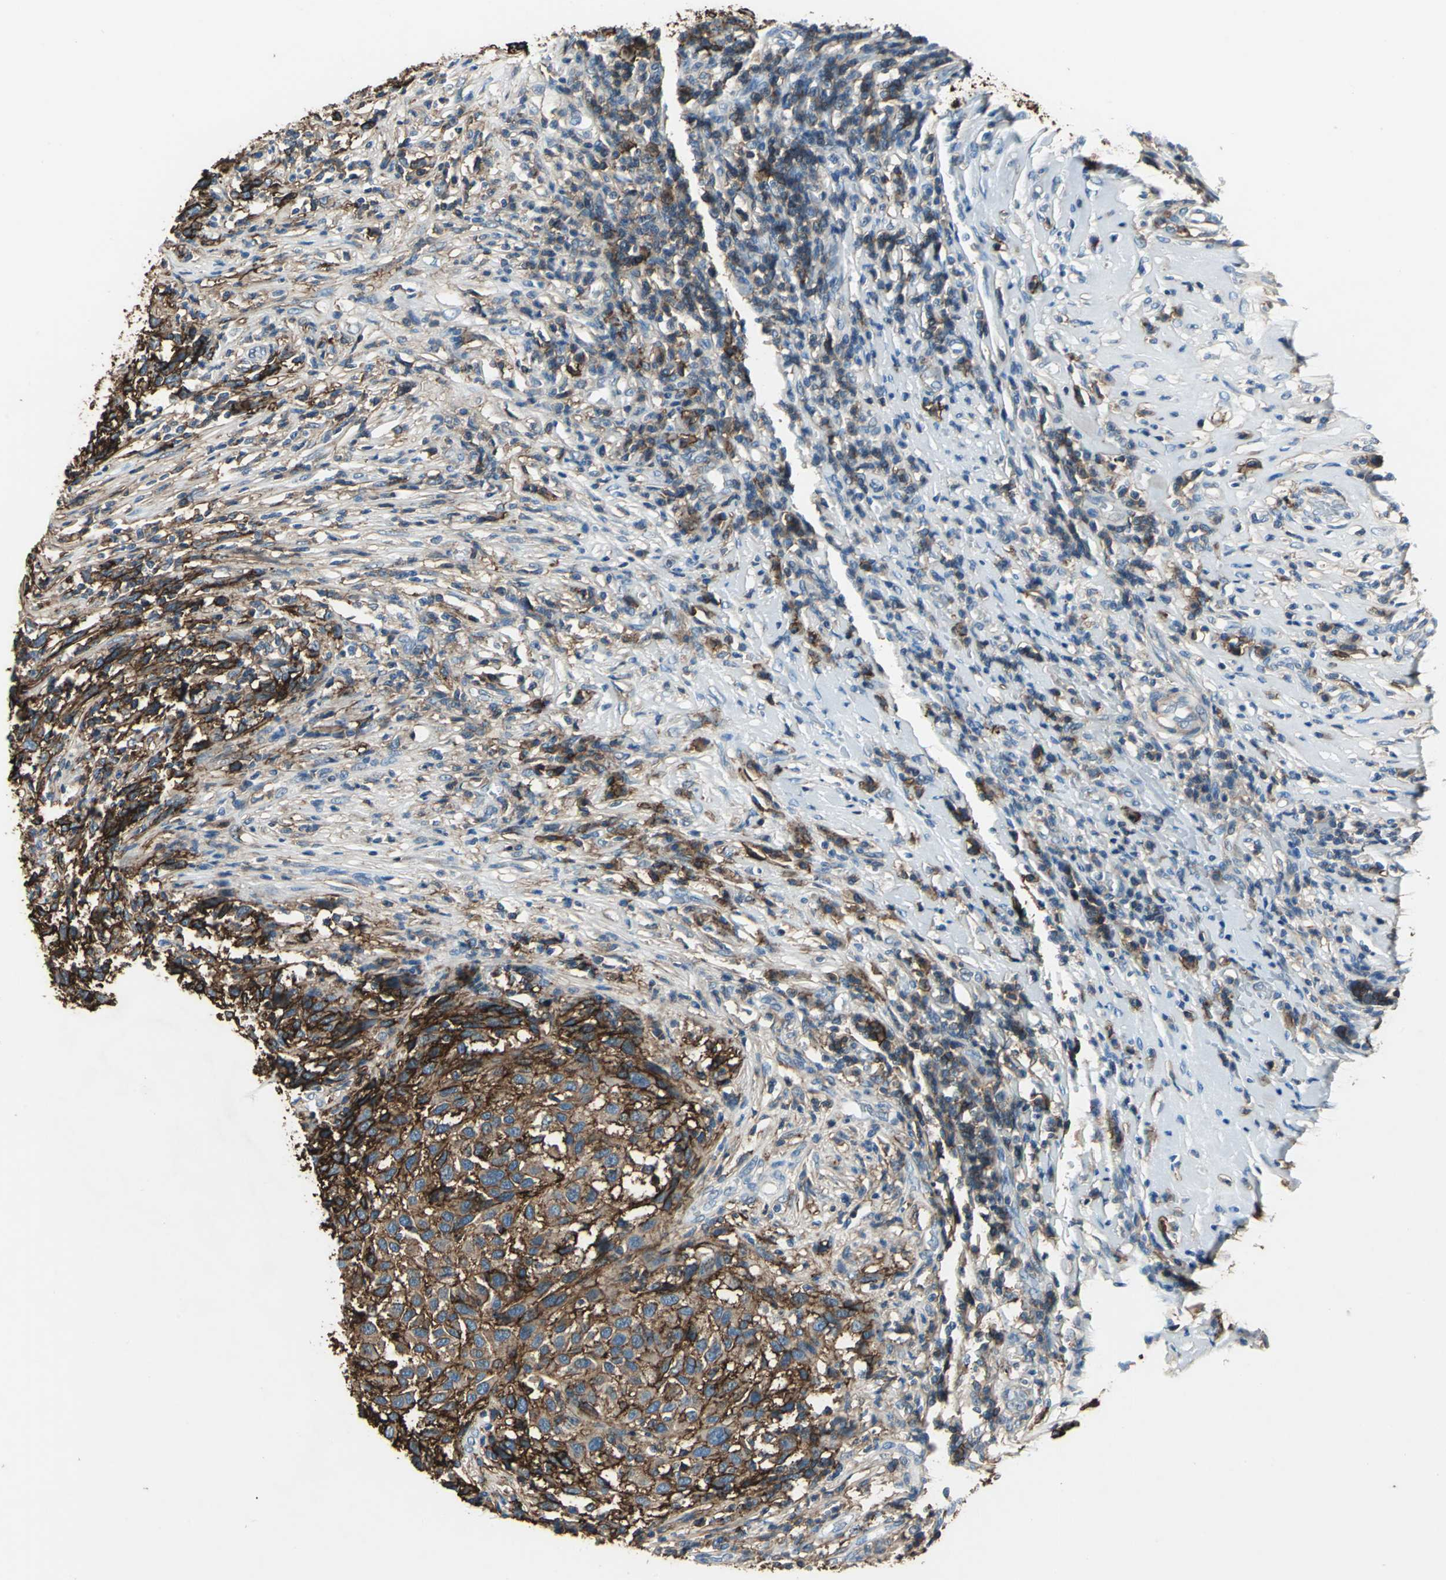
{"staining": {"intensity": "strong", "quantity": ">75%", "location": "cytoplasmic/membranous"}, "tissue": "melanoma", "cell_type": "Tumor cells", "image_type": "cancer", "snomed": [{"axis": "morphology", "description": "Malignant melanoma, Metastatic site"}, {"axis": "topography", "description": "Lymph node"}], "caption": "Protein staining shows strong cytoplasmic/membranous staining in approximately >75% of tumor cells in melanoma. Immunohistochemistry stains the protein of interest in brown and the nuclei are stained blue.", "gene": "CD44", "patient": {"sex": "male", "age": 61}}